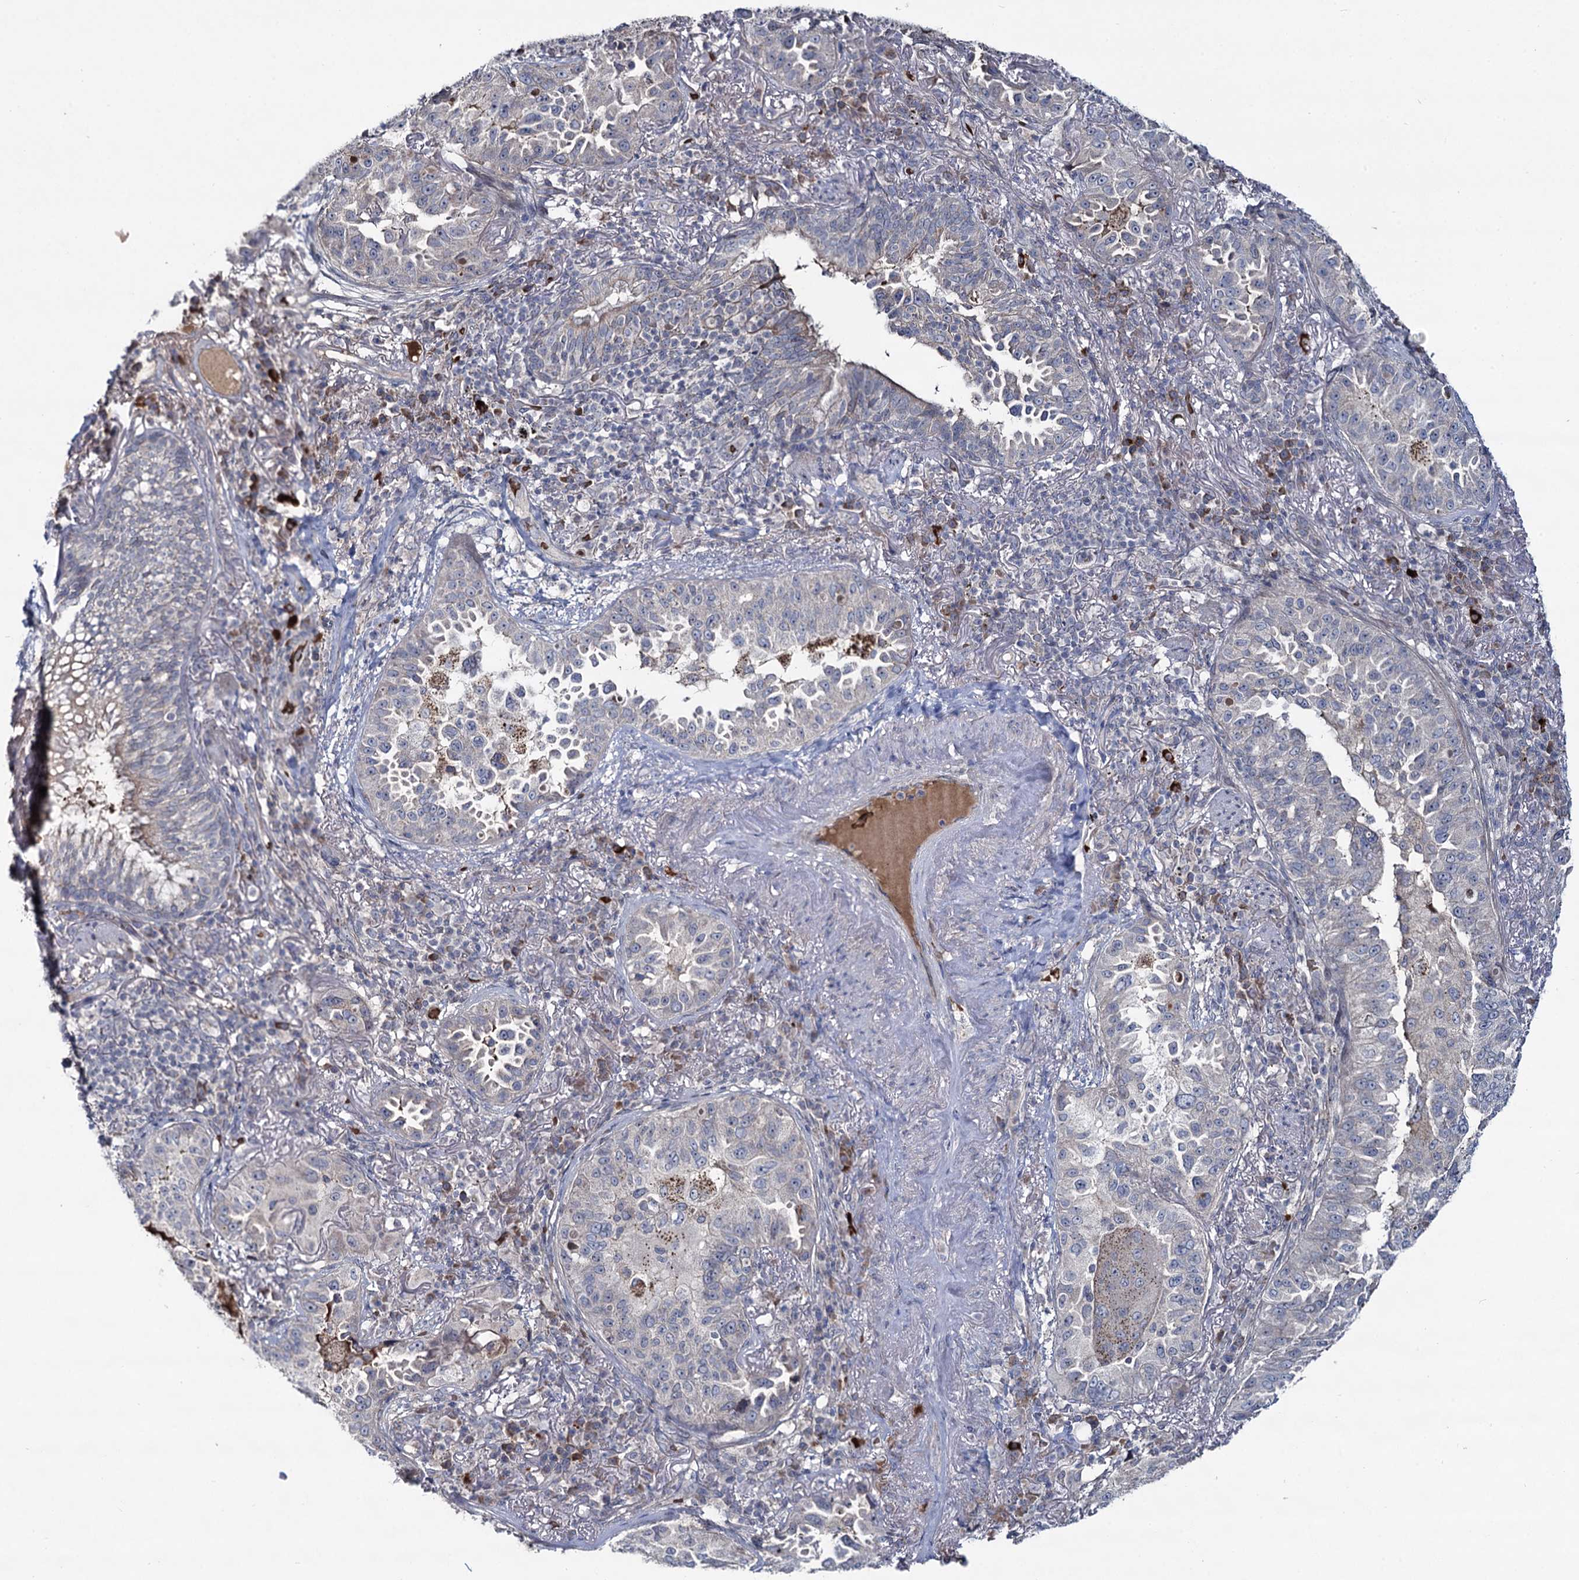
{"staining": {"intensity": "negative", "quantity": "none", "location": "none"}, "tissue": "lung cancer", "cell_type": "Tumor cells", "image_type": "cancer", "snomed": [{"axis": "morphology", "description": "Adenocarcinoma, NOS"}, {"axis": "topography", "description": "Lung"}], "caption": "Immunohistochemistry (IHC) micrograph of adenocarcinoma (lung) stained for a protein (brown), which displays no staining in tumor cells.", "gene": "RNF6", "patient": {"sex": "female", "age": 69}}